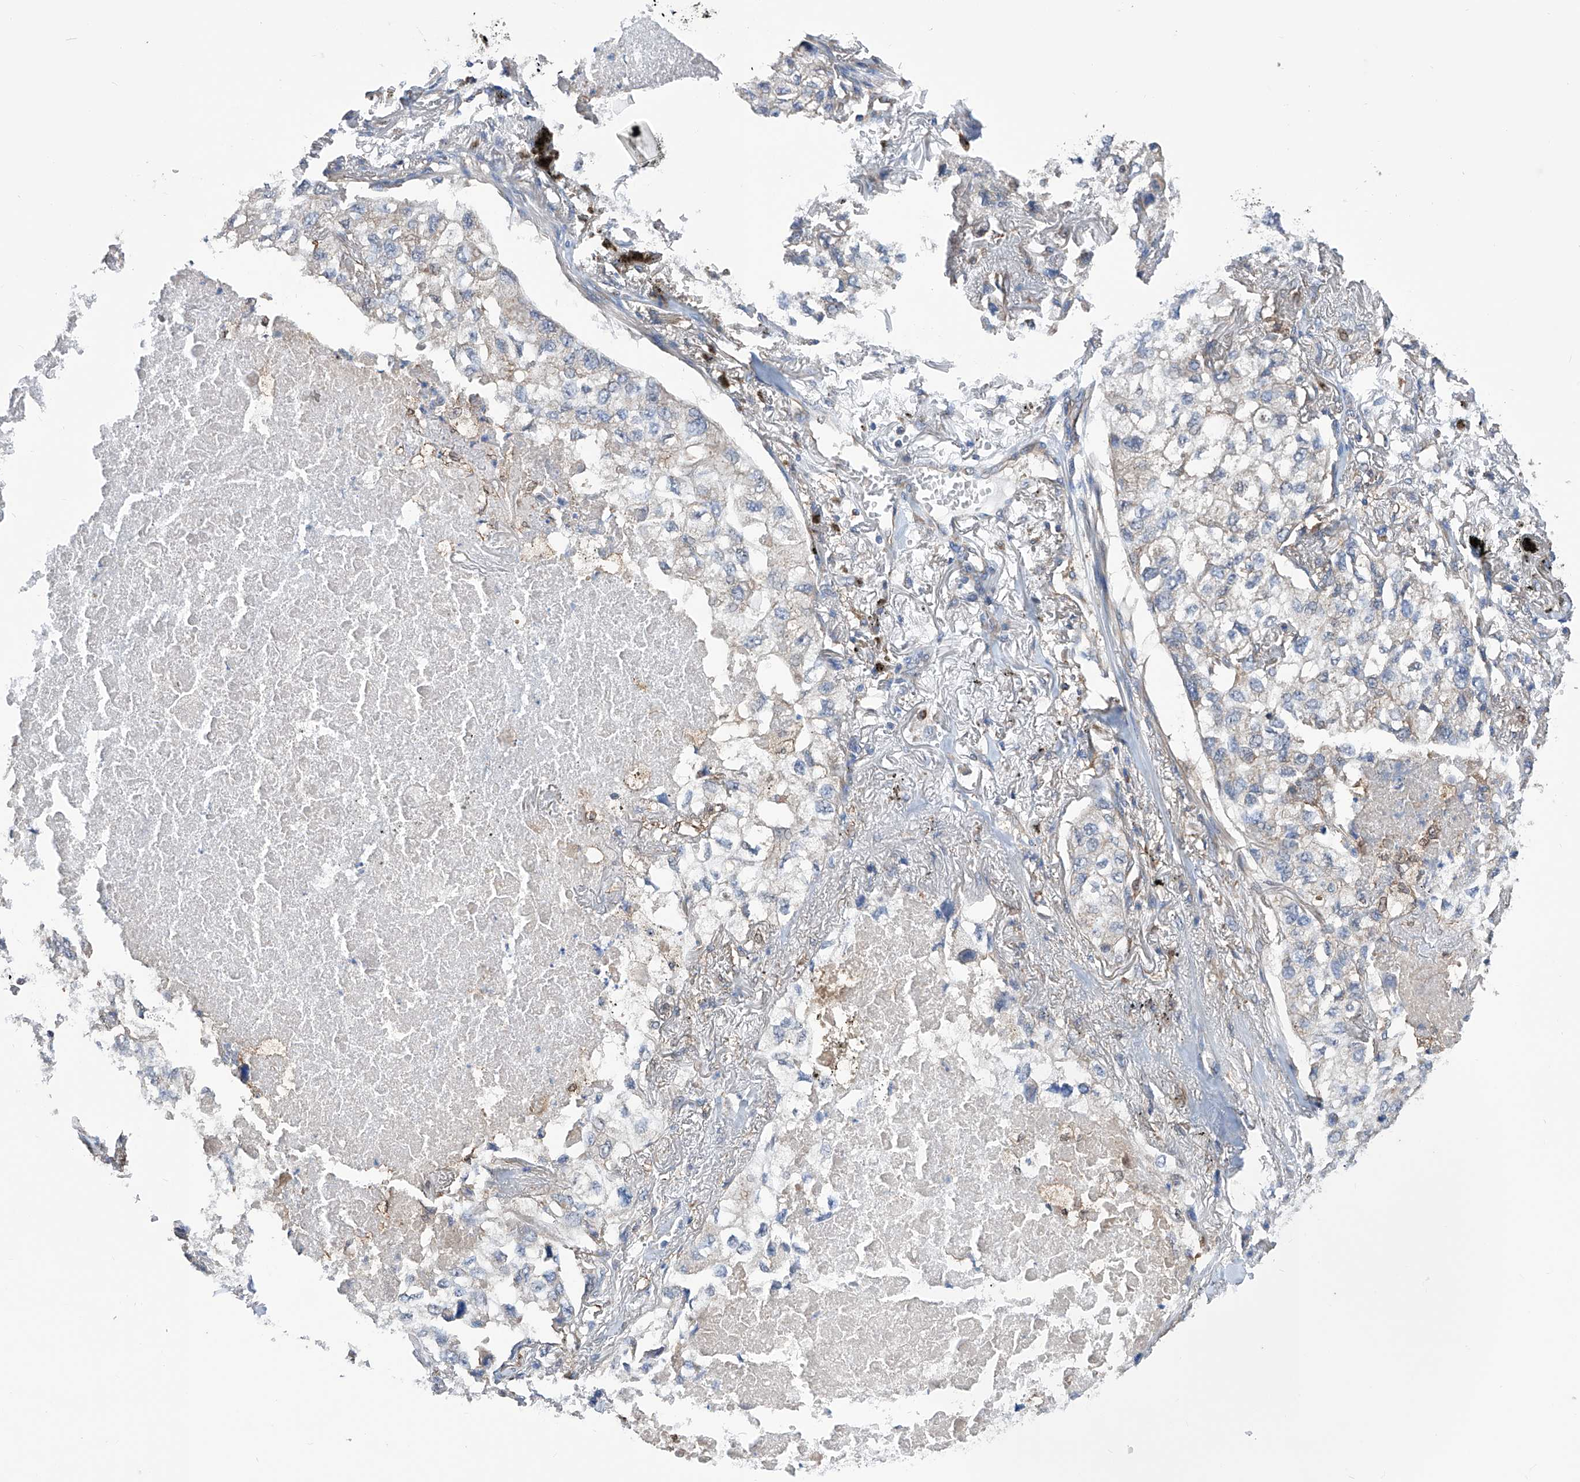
{"staining": {"intensity": "negative", "quantity": "none", "location": "none"}, "tissue": "lung cancer", "cell_type": "Tumor cells", "image_type": "cancer", "snomed": [{"axis": "morphology", "description": "Adenocarcinoma, NOS"}, {"axis": "topography", "description": "Lung"}], "caption": "High magnification brightfield microscopy of lung cancer stained with DAB (brown) and counterstained with hematoxylin (blue): tumor cells show no significant expression. Nuclei are stained in blue.", "gene": "SPATA20", "patient": {"sex": "male", "age": 65}}